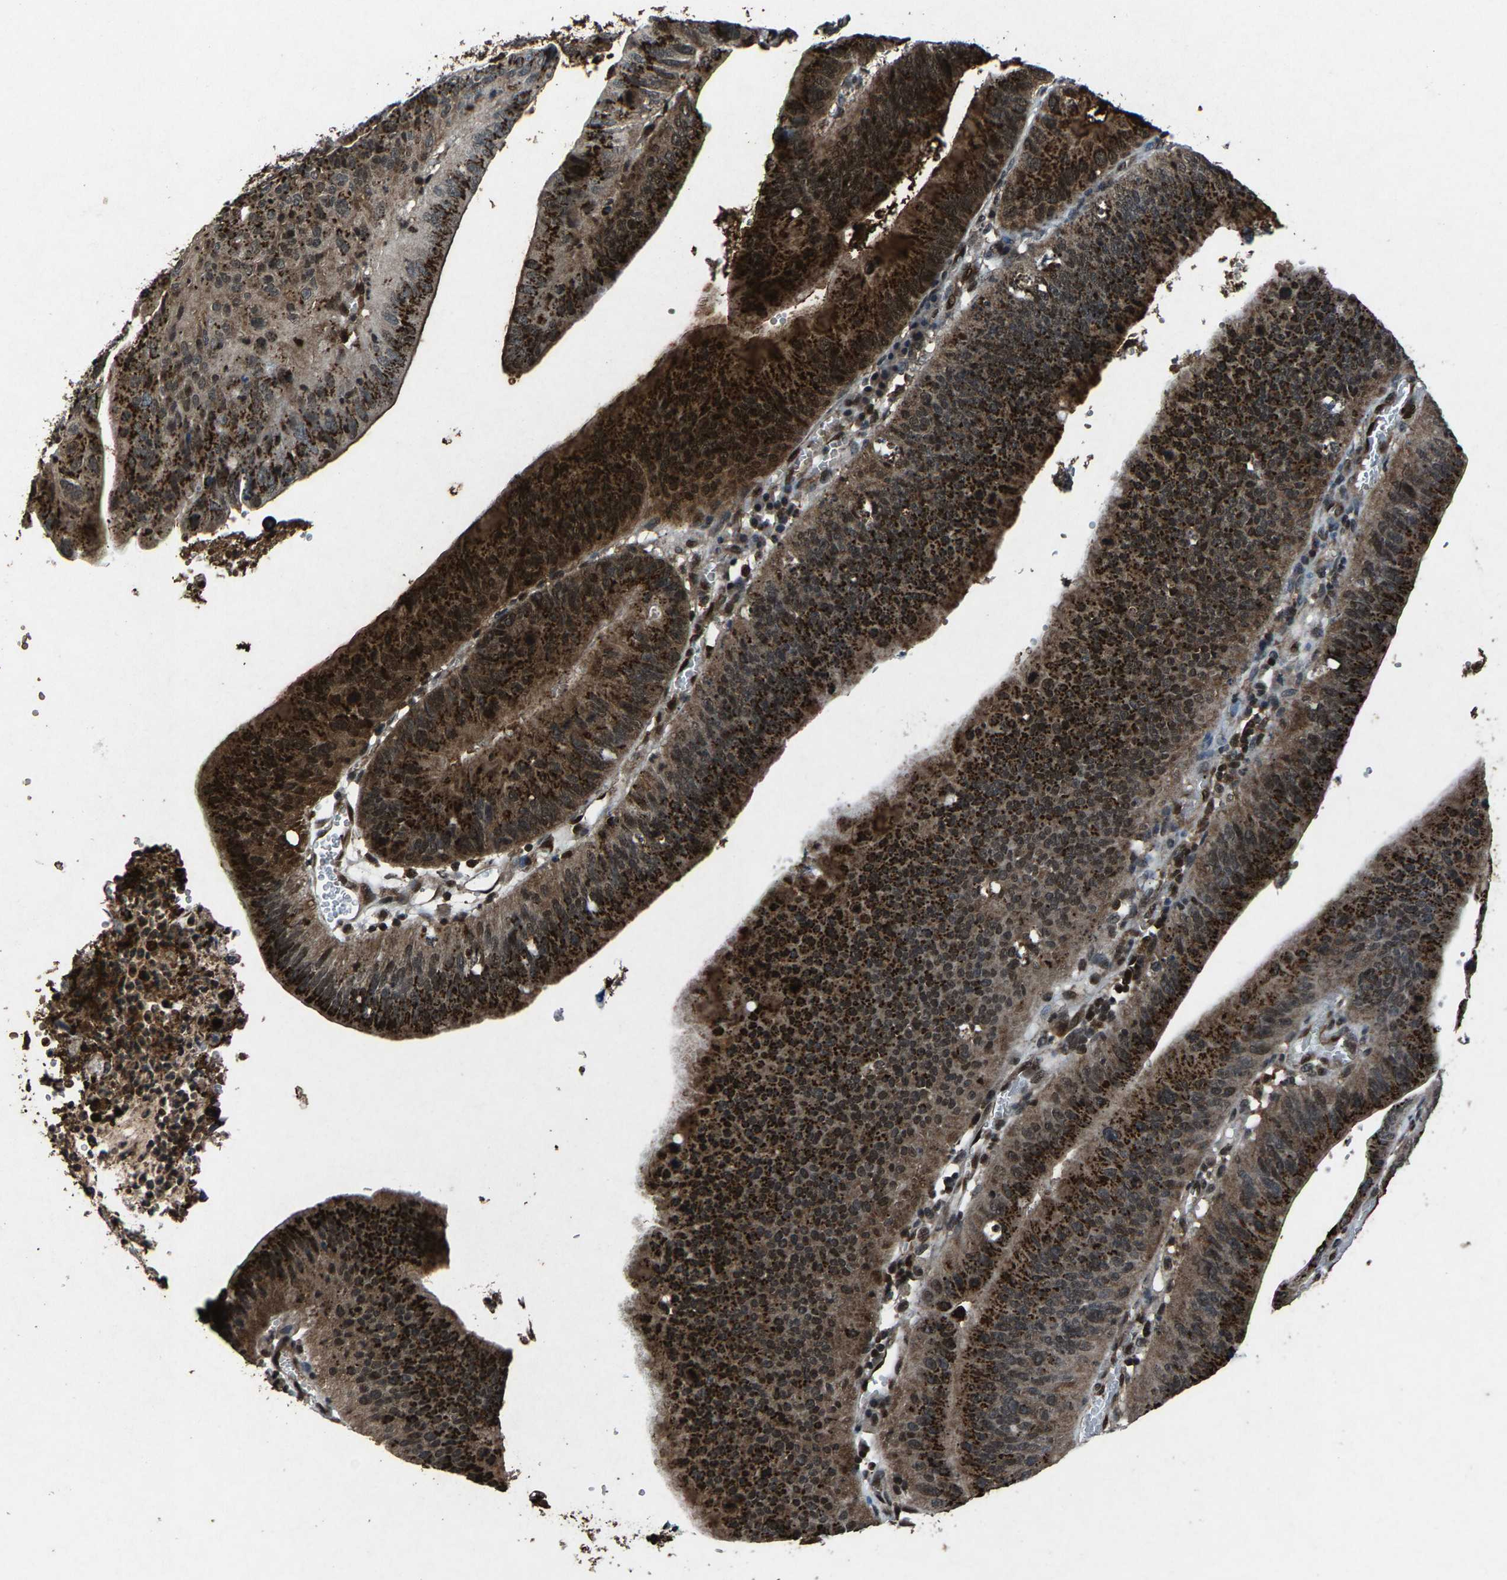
{"staining": {"intensity": "strong", "quantity": ">75%", "location": "cytoplasmic/membranous"}, "tissue": "stomach cancer", "cell_type": "Tumor cells", "image_type": "cancer", "snomed": [{"axis": "morphology", "description": "Adenocarcinoma, NOS"}, {"axis": "topography", "description": "Stomach"}], "caption": "About >75% of tumor cells in adenocarcinoma (stomach) demonstrate strong cytoplasmic/membranous protein positivity as visualized by brown immunohistochemical staining.", "gene": "ATXN3", "patient": {"sex": "male", "age": 59}}